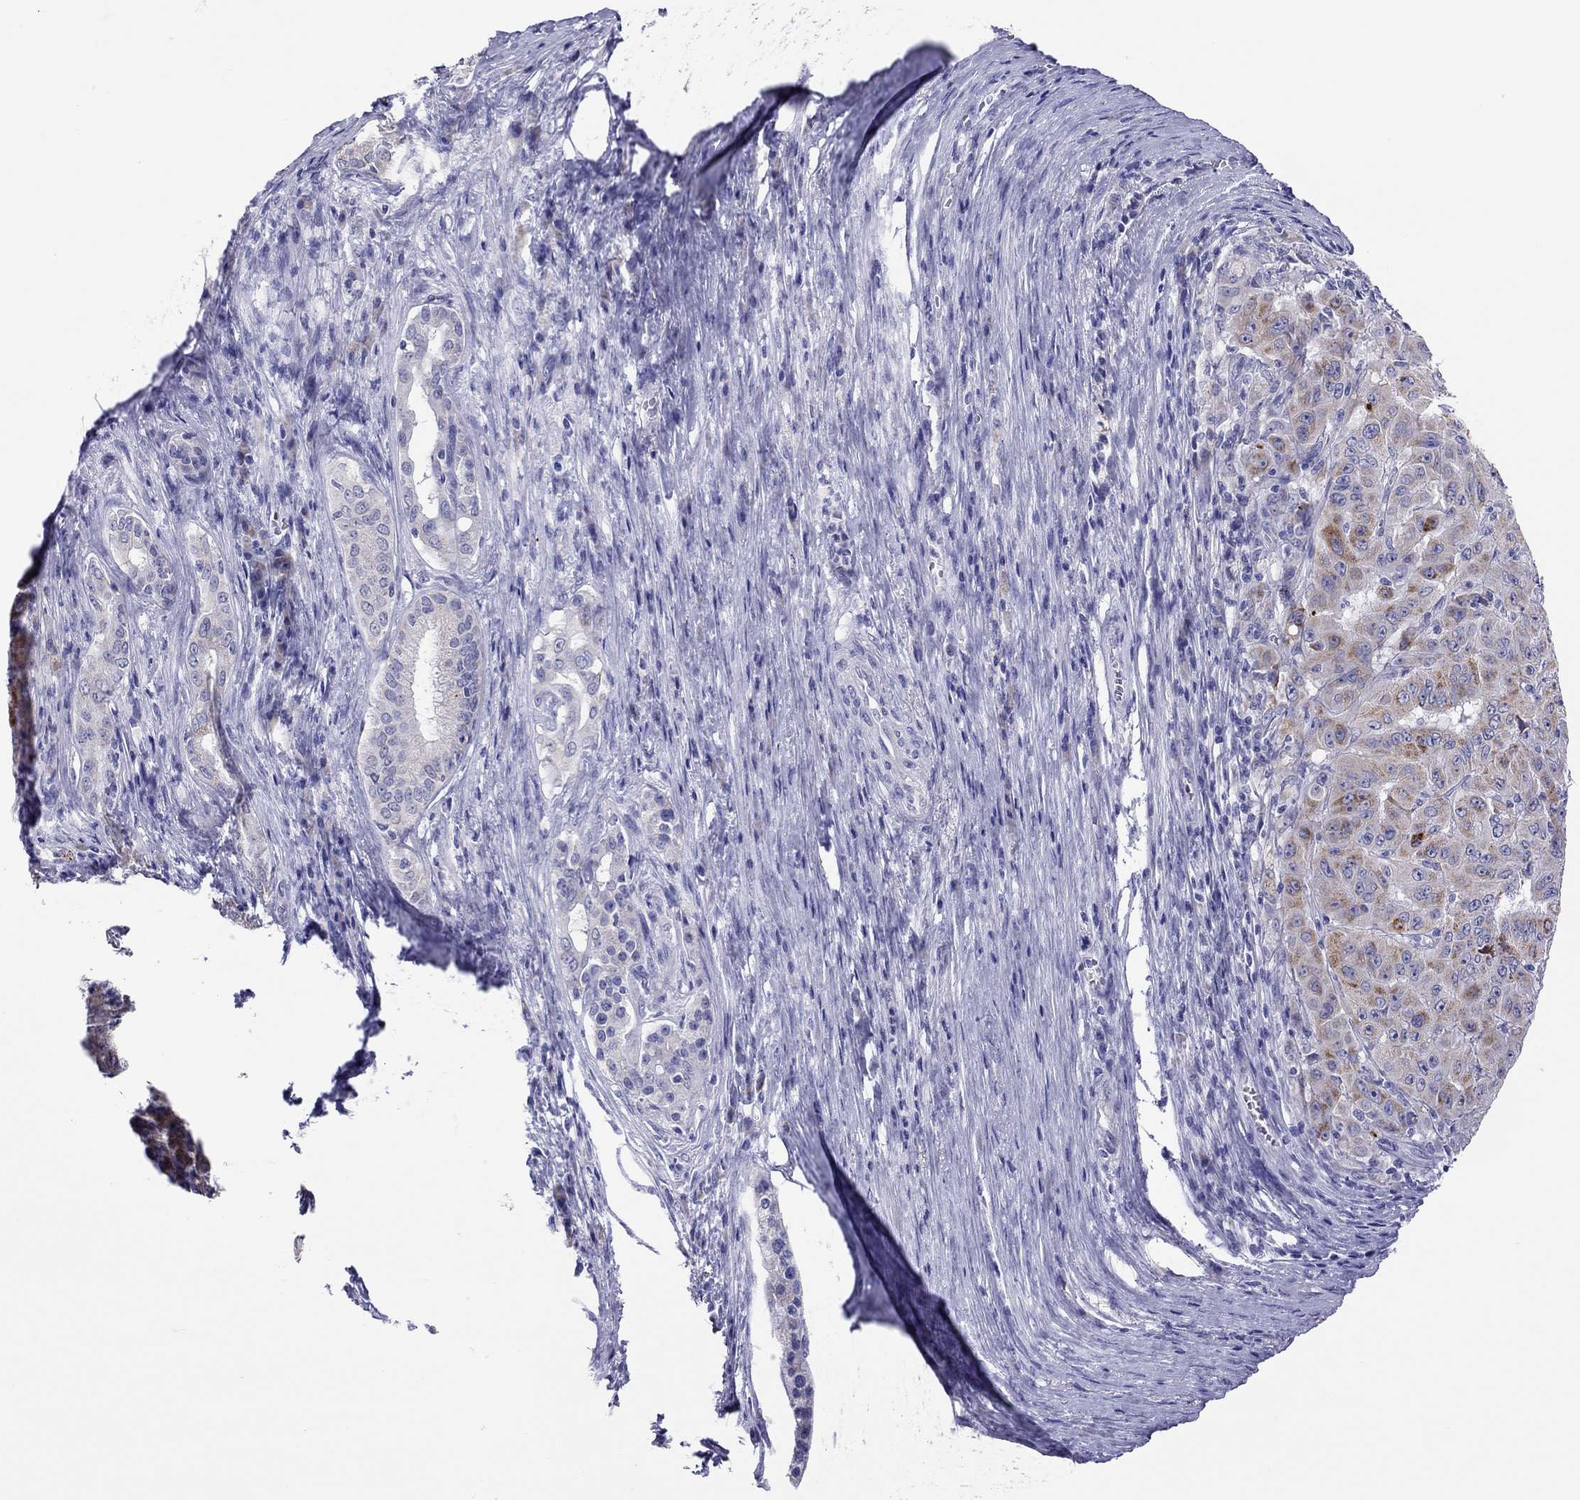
{"staining": {"intensity": "moderate", "quantity": "<25%", "location": "cytoplasmic/membranous"}, "tissue": "pancreatic cancer", "cell_type": "Tumor cells", "image_type": "cancer", "snomed": [{"axis": "morphology", "description": "Adenocarcinoma, NOS"}, {"axis": "topography", "description": "Pancreas"}], "caption": "Pancreatic cancer (adenocarcinoma) was stained to show a protein in brown. There is low levels of moderate cytoplasmic/membranous staining in approximately <25% of tumor cells. (Stains: DAB in brown, nuclei in blue, Microscopy: brightfield microscopy at high magnification).", "gene": "COL9A1", "patient": {"sex": "male", "age": 63}}